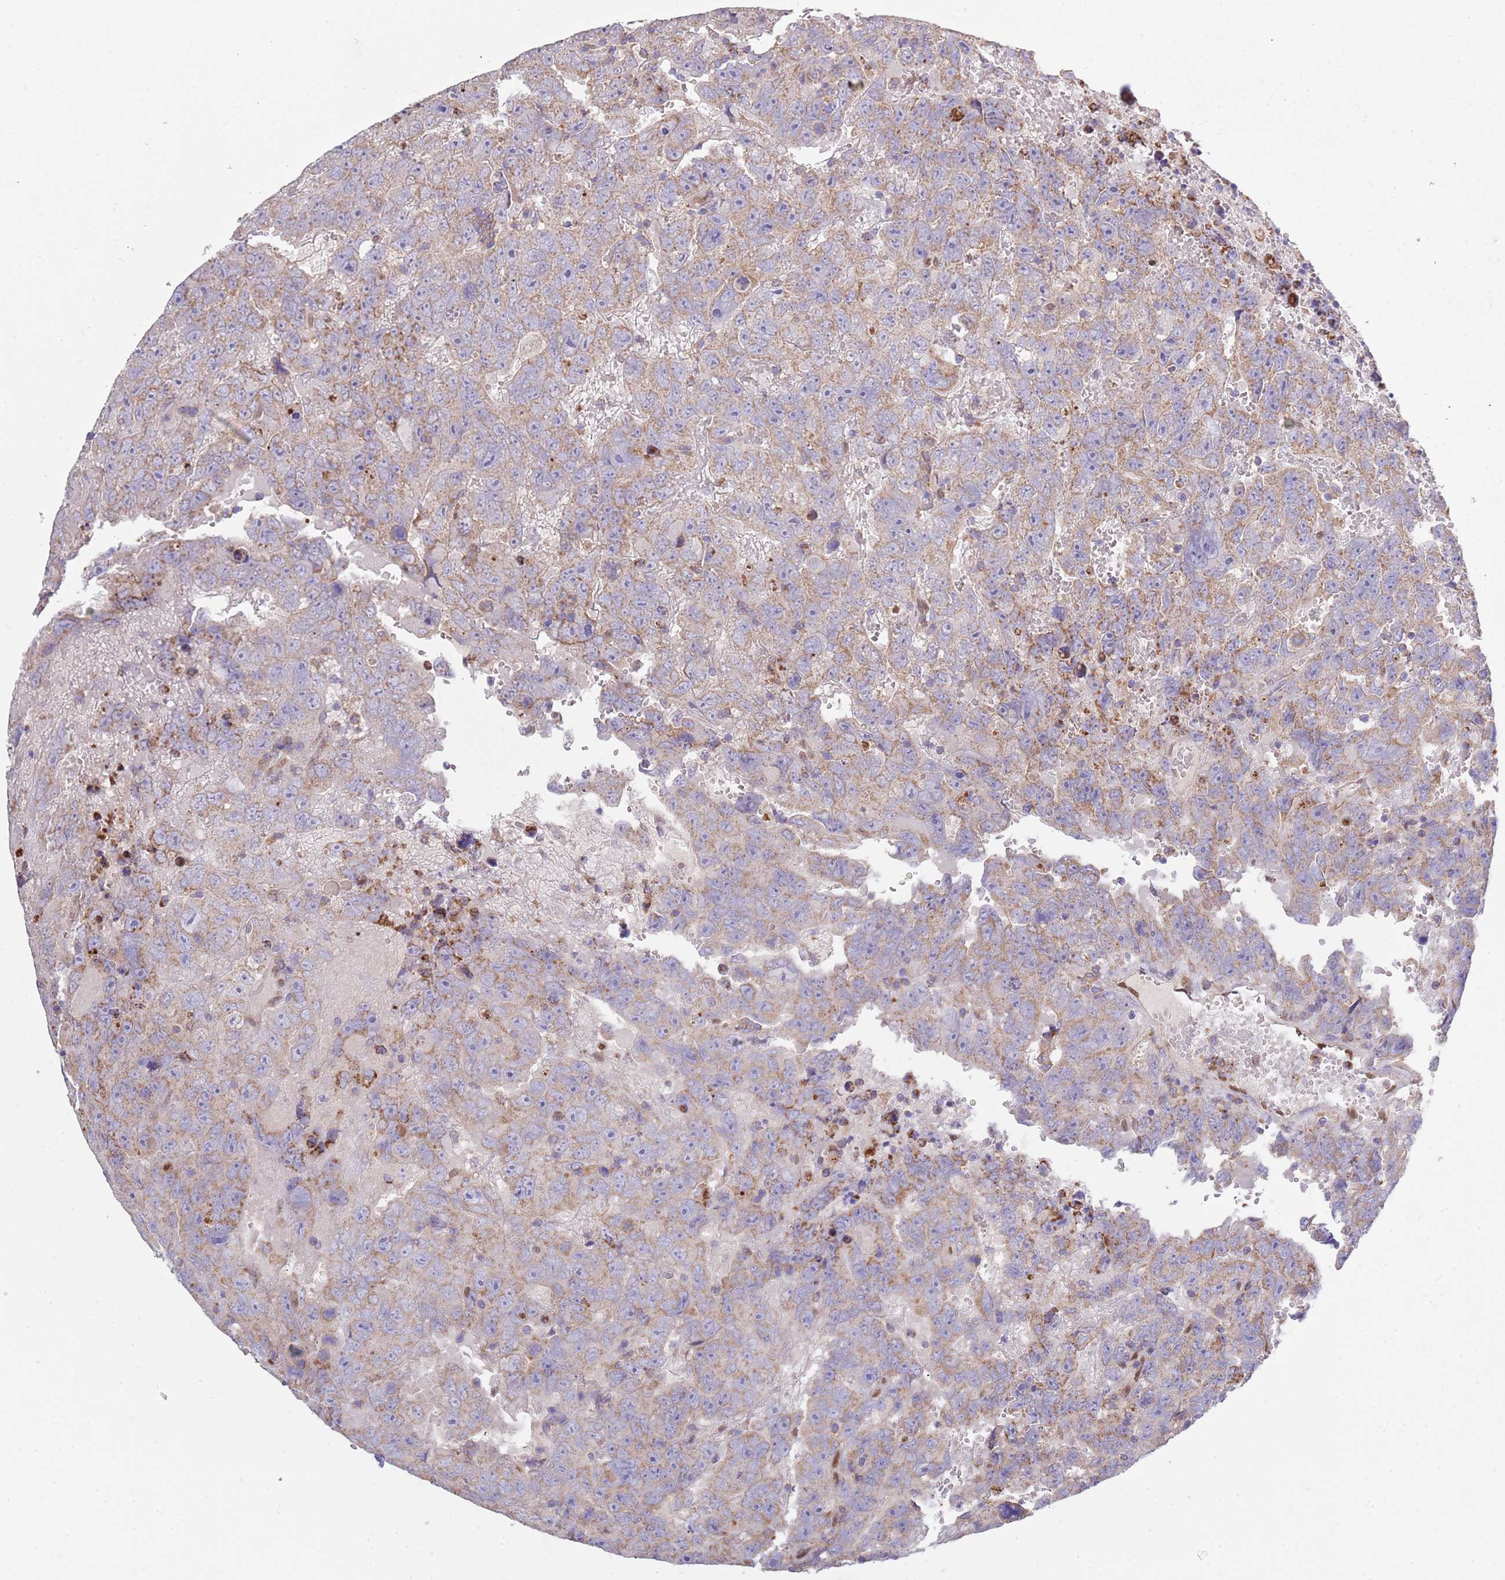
{"staining": {"intensity": "moderate", "quantity": "25%-75%", "location": "cytoplasmic/membranous"}, "tissue": "testis cancer", "cell_type": "Tumor cells", "image_type": "cancer", "snomed": [{"axis": "morphology", "description": "Carcinoma, Embryonal, NOS"}, {"axis": "topography", "description": "Testis"}], "caption": "This is a micrograph of immunohistochemistry (IHC) staining of embryonal carcinoma (testis), which shows moderate staining in the cytoplasmic/membranous of tumor cells.", "gene": "DDT", "patient": {"sex": "male", "age": 45}}